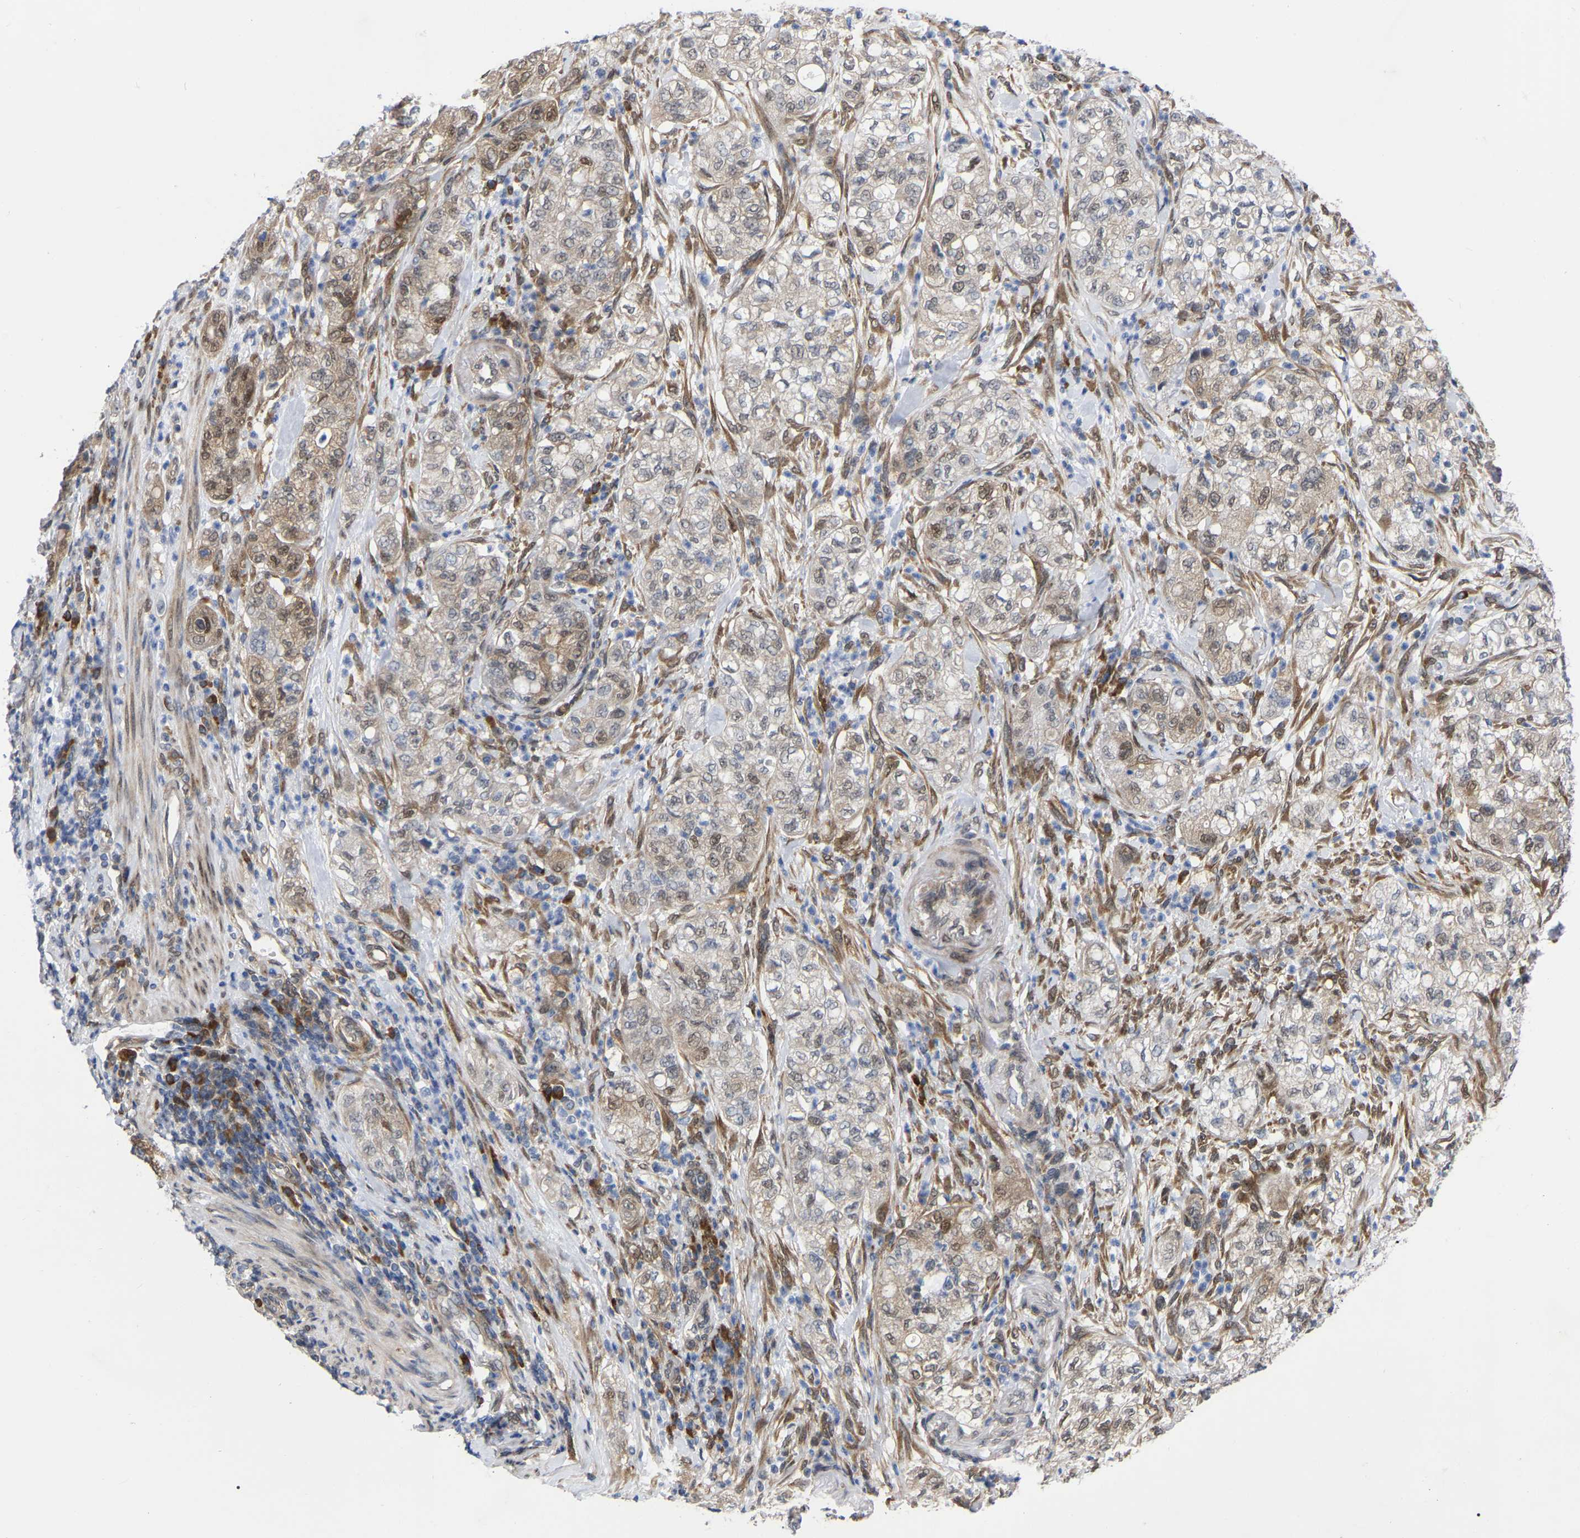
{"staining": {"intensity": "moderate", "quantity": ">75%", "location": "cytoplasmic/membranous,nuclear"}, "tissue": "pancreatic cancer", "cell_type": "Tumor cells", "image_type": "cancer", "snomed": [{"axis": "morphology", "description": "Adenocarcinoma, NOS"}, {"axis": "topography", "description": "Pancreas"}], "caption": "Immunohistochemical staining of human pancreatic cancer exhibits medium levels of moderate cytoplasmic/membranous and nuclear protein staining in approximately >75% of tumor cells. (brown staining indicates protein expression, while blue staining denotes nuclei).", "gene": "UBE4B", "patient": {"sex": "female", "age": 78}}